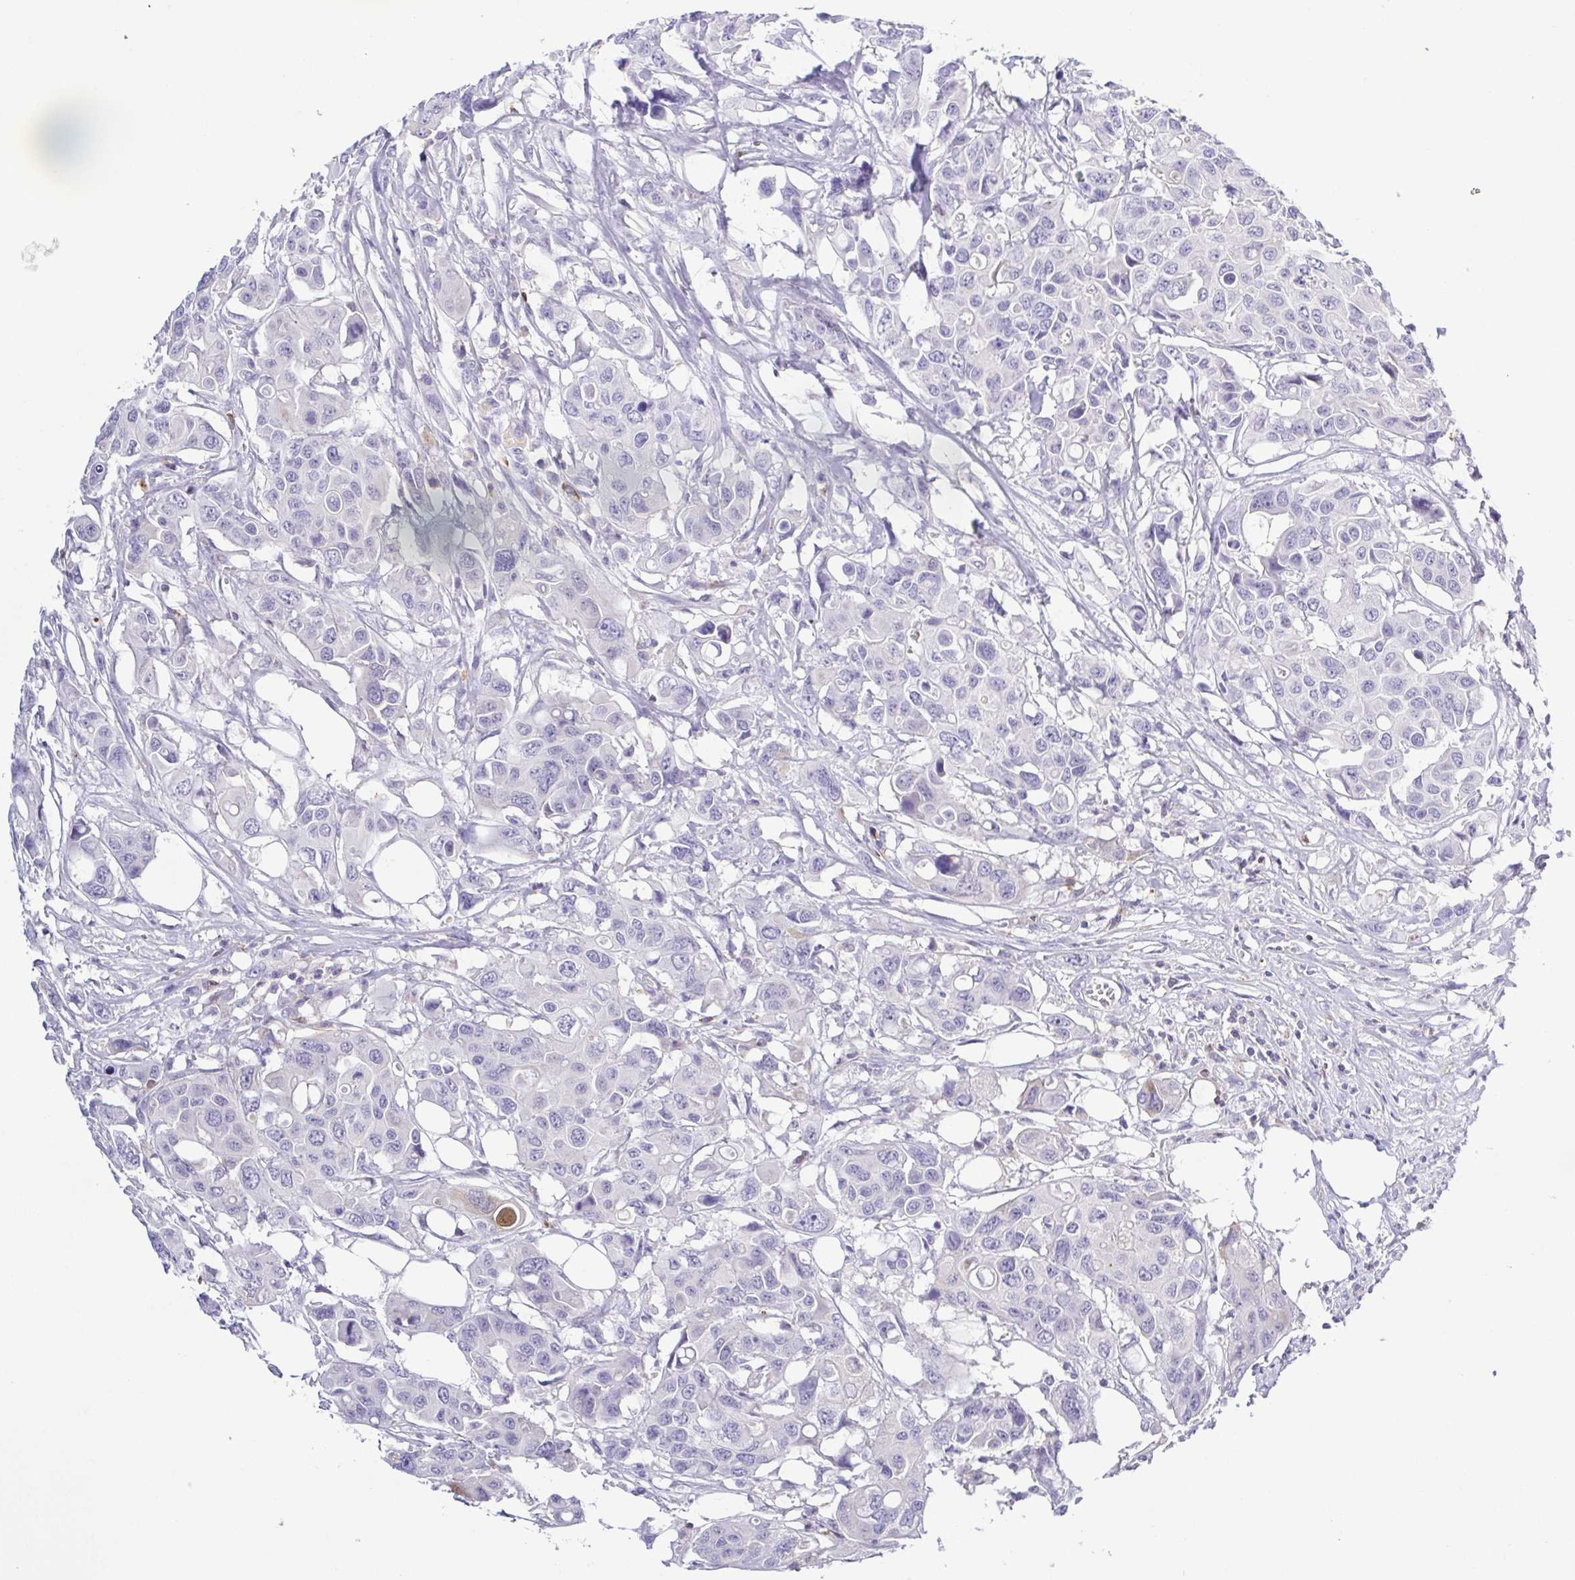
{"staining": {"intensity": "negative", "quantity": "none", "location": "none"}, "tissue": "colorectal cancer", "cell_type": "Tumor cells", "image_type": "cancer", "snomed": [{"axis": "morphology", "description": "Adenocarcinoma, NOS"}, {"axis": "topography", "description": "Colon"}], "caption": "This is an IHC micrograph of human colorectal cancer. There is no staining in tumor cells.", "gene": "PGLYRP1", "patient": {"sex": "male", "age": 77}}